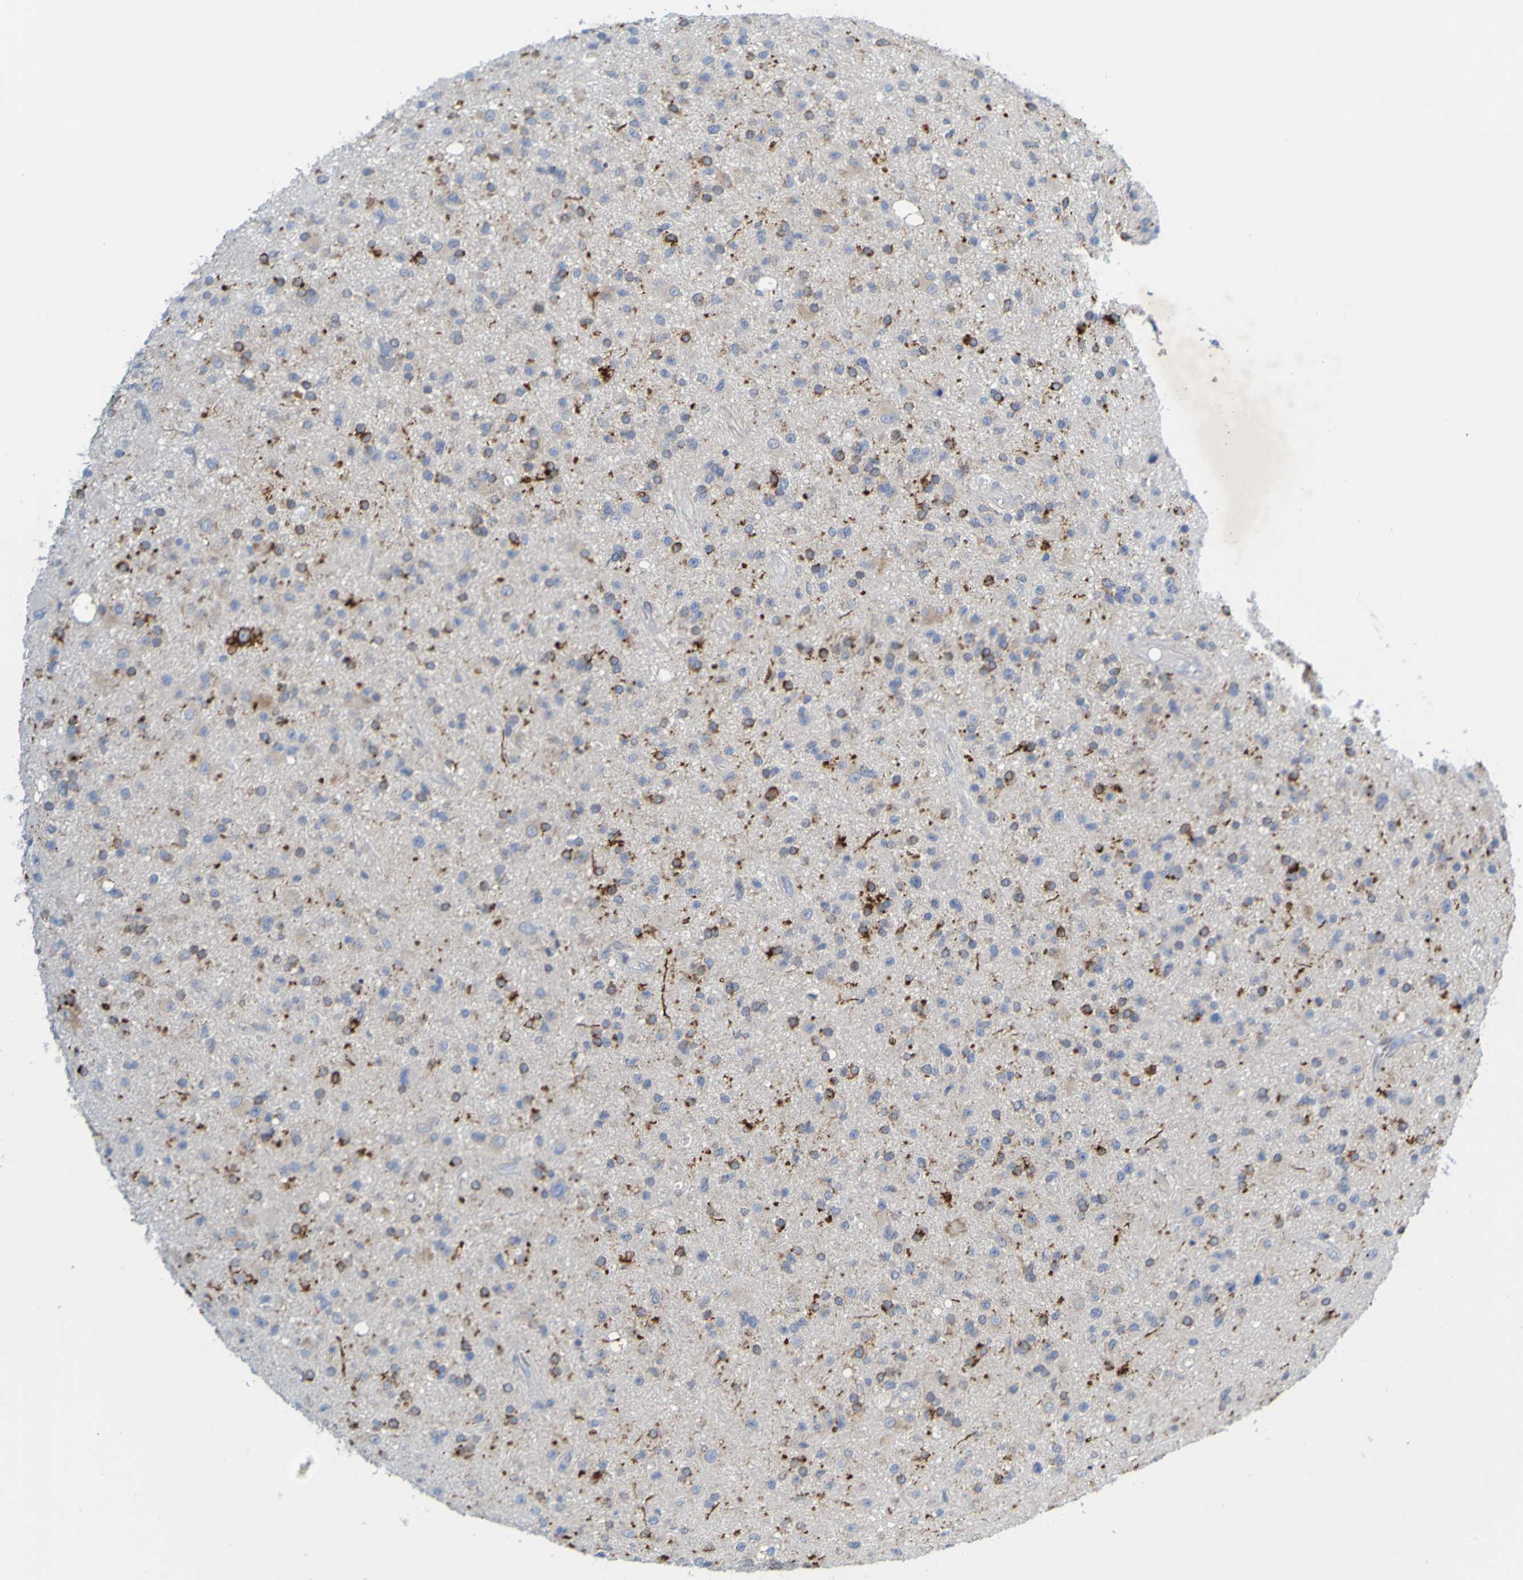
{"staining": {"intensity": "moderate", "quantity": "<25%", "location": "cytoplasmic/membranous"}, "tissue": "glioma", "cell_type": "Tumor cells", "image_type": "cancer", "snomed": [{"axis": "morphology", "description": "Glioma, malignant, High grade"}, {"axis": "topography", "description": "Brain"}], "caption": "Malignant glioma (high-grade) stained for a protein (brown) reveals moderate cytoplasmic/membranous positive positivity in approximately <25% of tumor cells.", "gene": "MAG", "patient": {"sex": "male", "age": 33}}